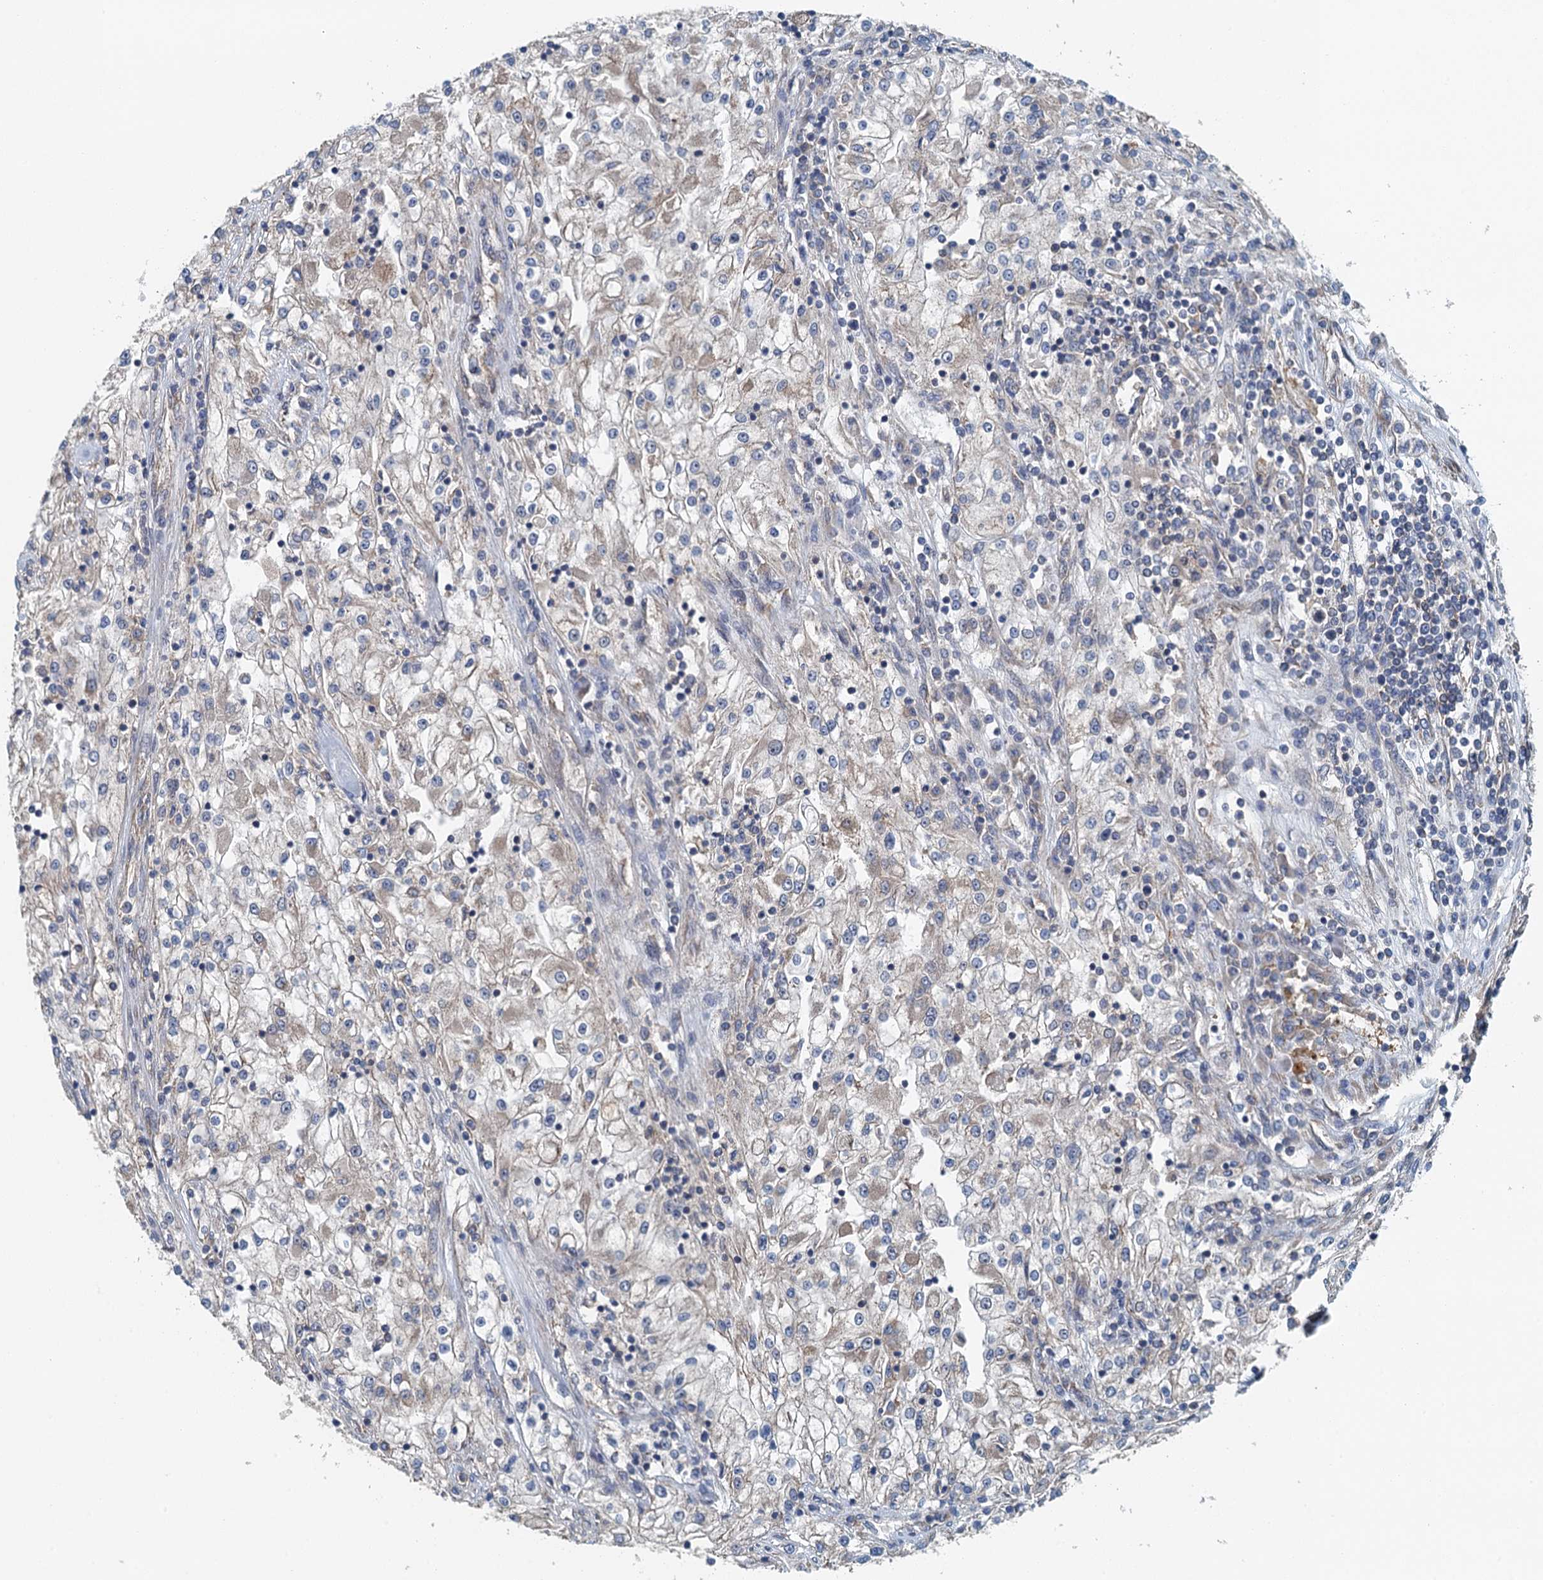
{"staining": {"intensity": "negative", "quantity": "none", "location": "none"}, "tissue": "renal cancer", "cell_type": "Tumor cells", "image_type": "cancer", "snomed": [{"axis": "morphology", "description": "Adenocarcinoma, NOS"}, {"axis": "topography", "description": "Kidney"}], "caption": "High power microscopy histopathology image of an IHC histopathology image of adenocarcinoma (renal), revealing no significant positivity in tumor cells.", "gene": "PPP1R14D", "patient": {"sex": "female", "age": 52}}